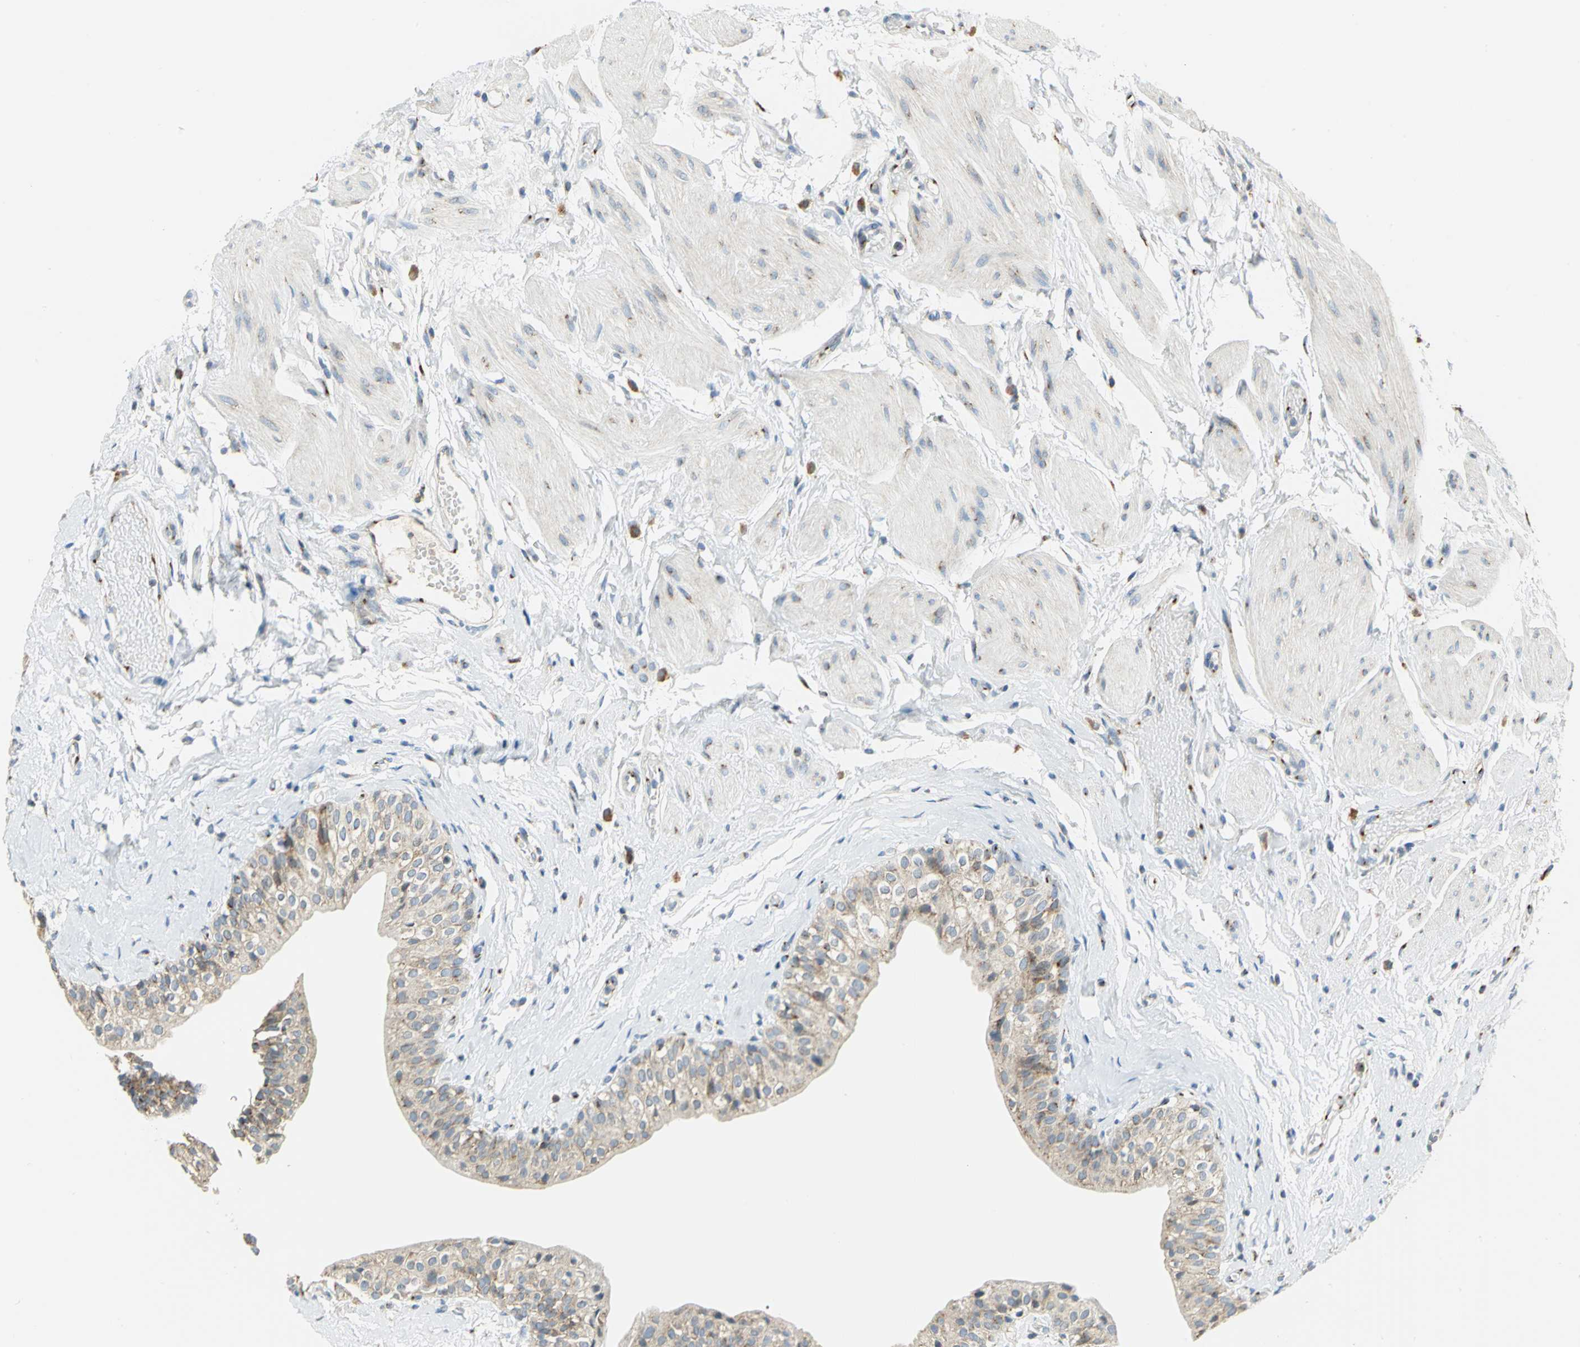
{"staining": {"intensity": "moderate", "quantity": ">75%", "location": "cytoplasmic/membranous"}, "tissue": "urinary bladder", "cell_type": "Urothelial cells", "image_type": "normal", "snomed": [{"axis": "morphology", "description": "Normal tissue, NOS"}, {"axis": "topography", "description": "Urinary bladder"}], "caption": "A photomicrograph showing moderate cytoplasmic/membranous staining in about >75% of urothelial cells in benign urinary bladder, as visualized by brown immunohistochemical staining.", "gene": "GPR3", "patient": {"sex": "male", "age": 59}}